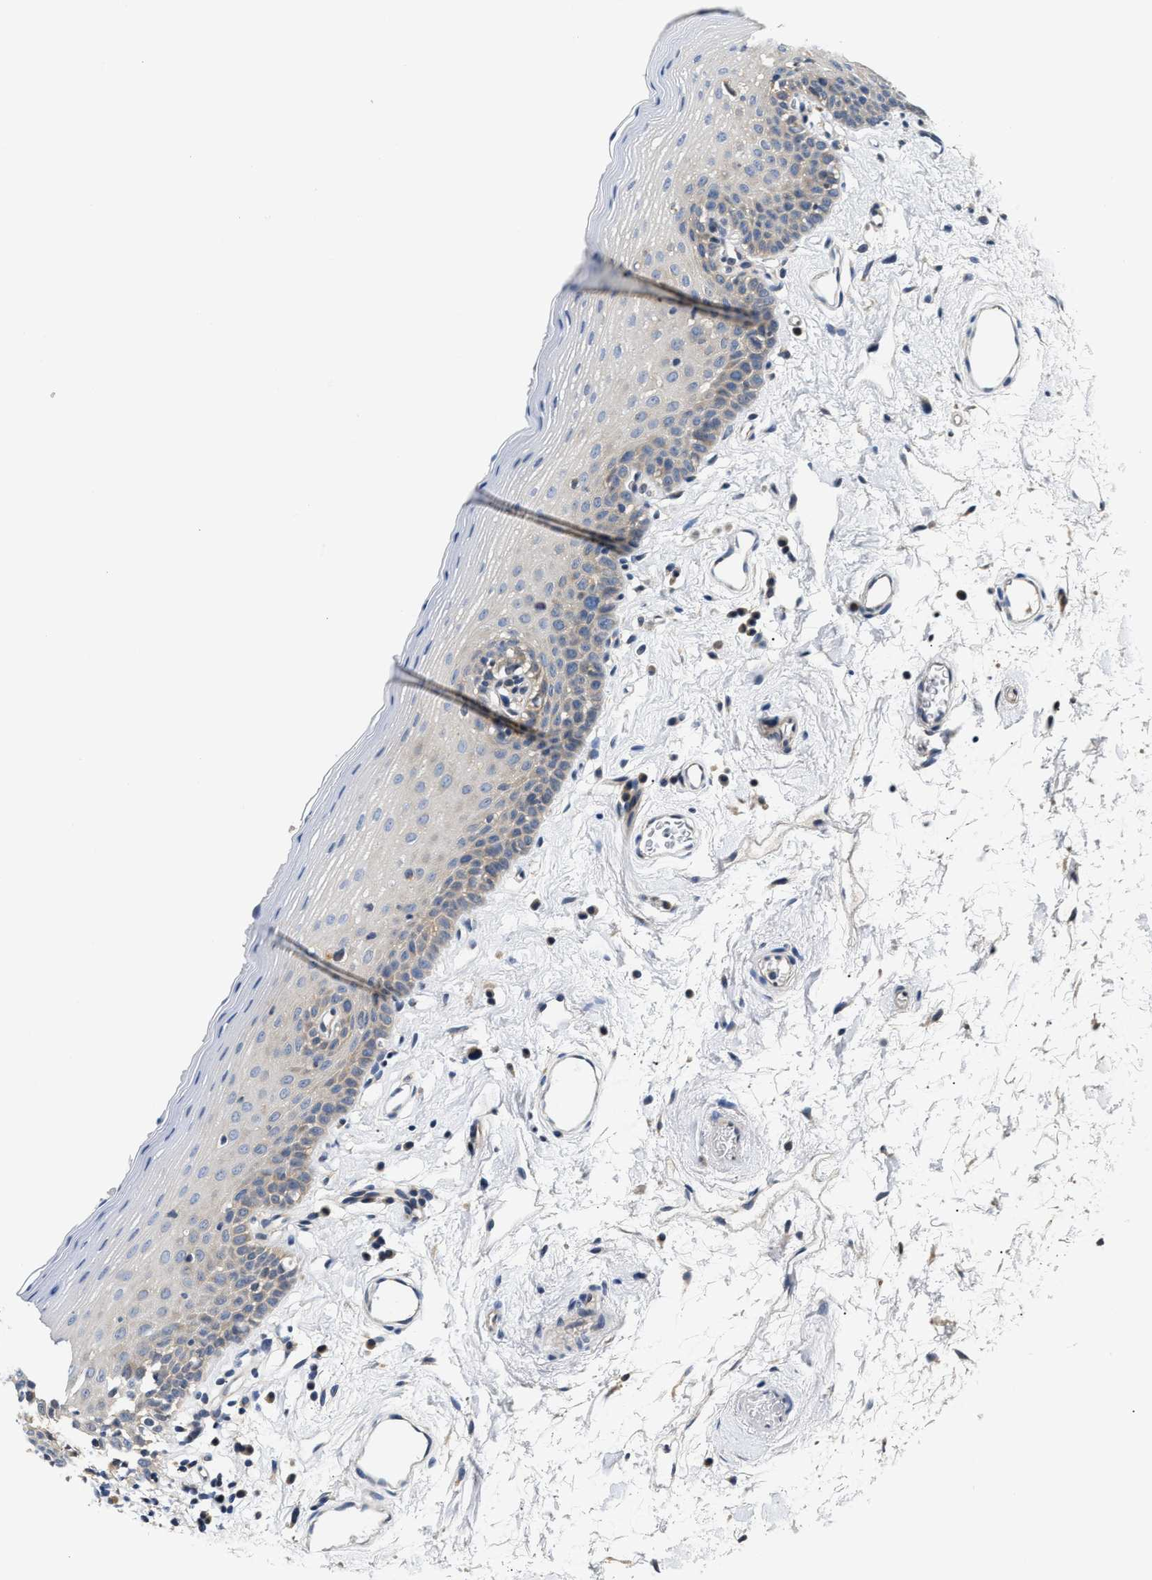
{"staining": {"intensity": "weak", "quantity": "<25%", "location": "cytoplasmic/membranous"}, "tissue": "oral mucosa", "cell_type": "Squamous epithelial cells", "image_type": "normal", "snomed": [{"axis": "morphology", "description": "Normal tissue, NOS"}, {"axis": "topography", "description": "Oral tissue"}], "caption": "Protein analysis of normal oral mucosa reveals no significant expression in squamous epithelial cells. The staining is performed using DAB (3,3'-diaminobenzidine) brown chromogen with nuclei counter-stained in using hematoxylin.", "gene": "FAM185A", "patient": {"sex": "male", "age": 66}}